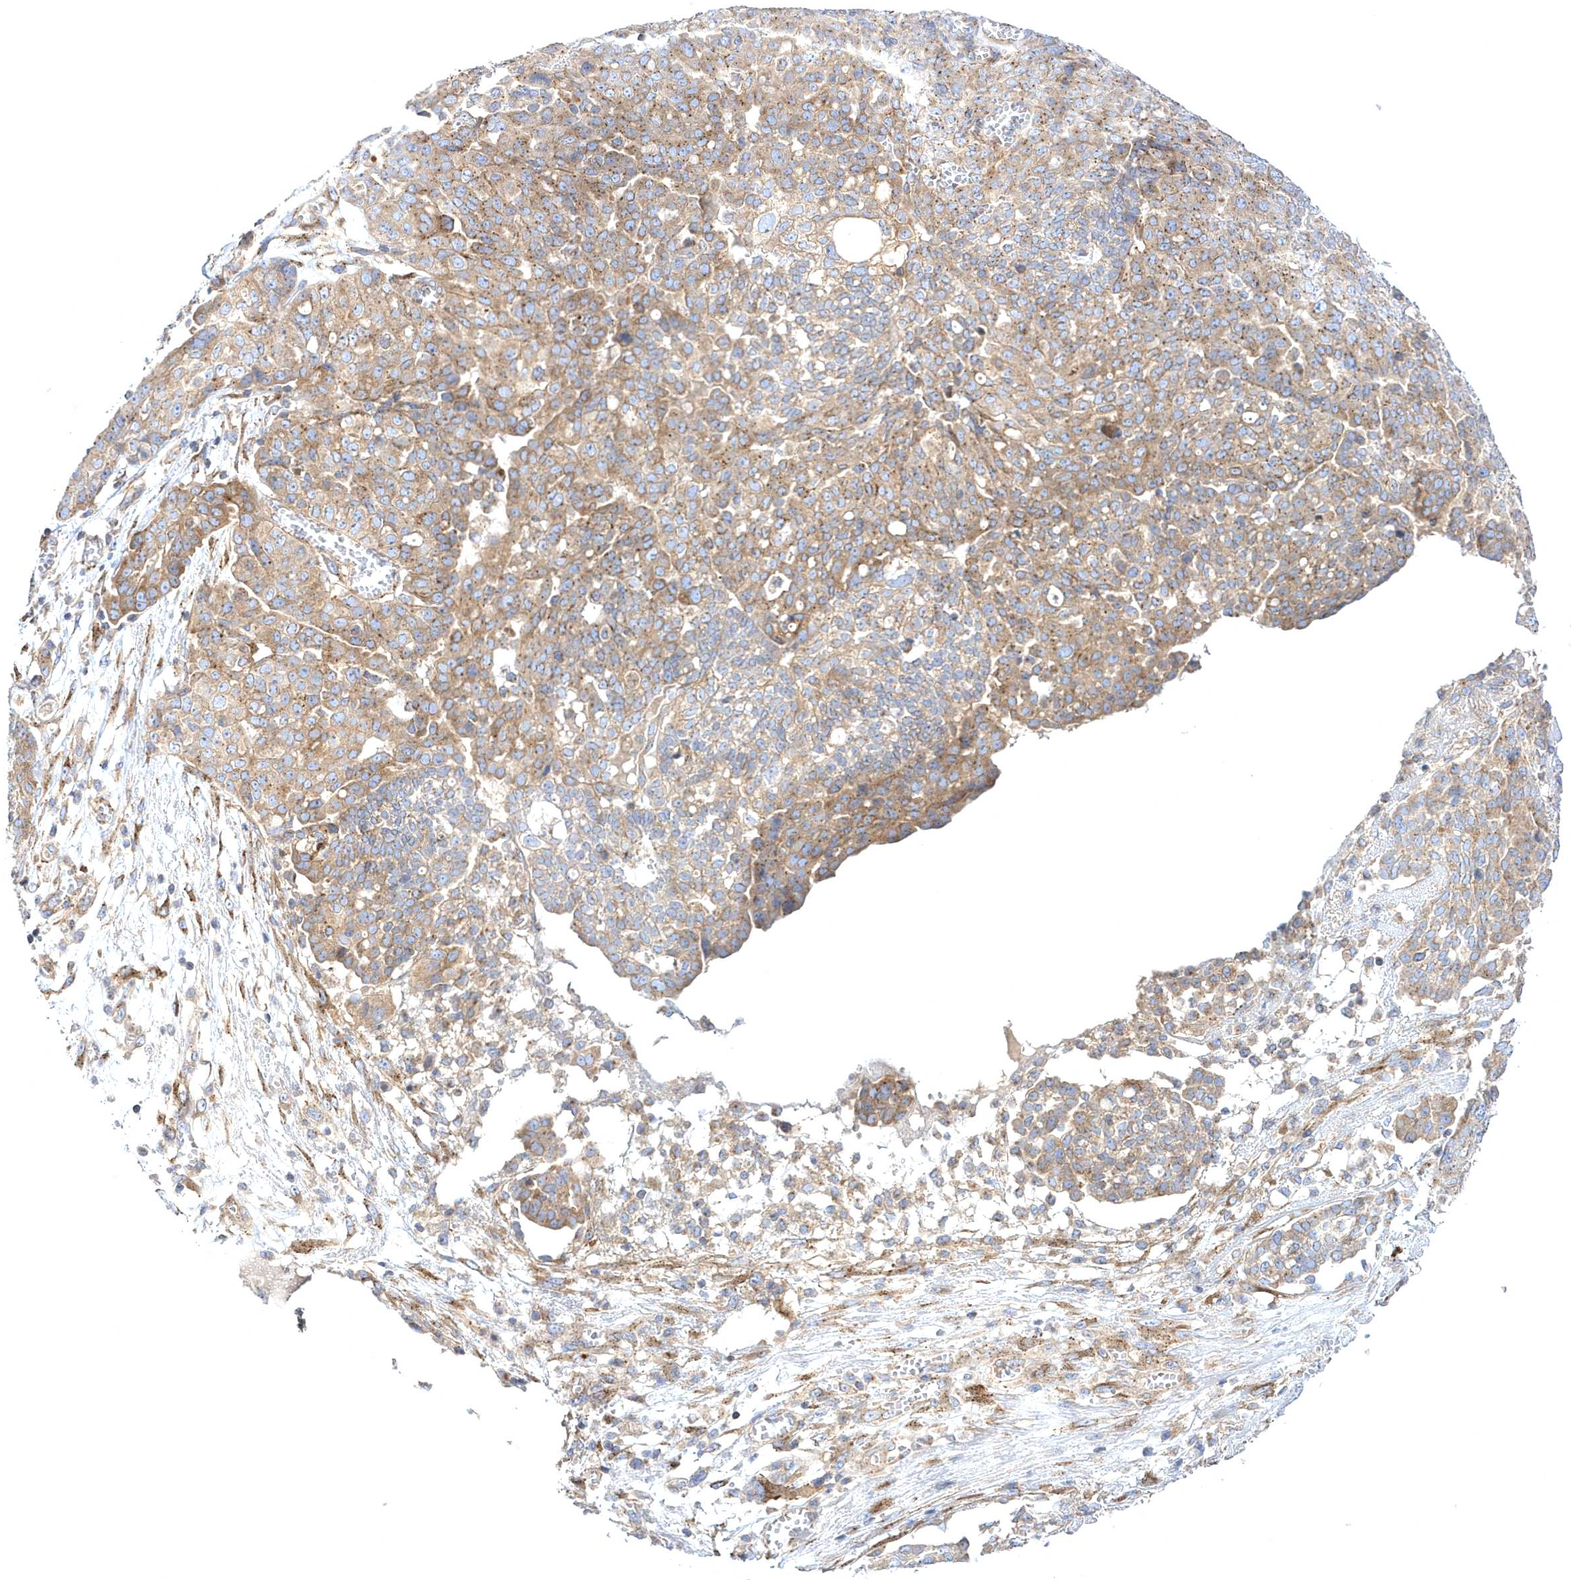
{"staining": {"intensity": "moderate", "quantity": ">75%", "location": "cytoplasmic/membranous"}, "tissue": "ovarian cancer", "cell_type": "Tumor cells", "image_type": "cancer", "snomed": [{"axis": "morphology", "description": "Cystadenocarcinoma, serous, NOS"}, {"axis": "topography", "description": "Soft tissue"}, {"axis": "topography", "description": "Ovary"}], "caption": "Ovarian serous cystadenocarcinoma stained with immunohistochemistry (IHC) shows moderate cytoplasmic/membranous staining in approximately >75% of tumor cells.", "gene": "COPB2", "patient": {"sex": "female", "age": 57}}